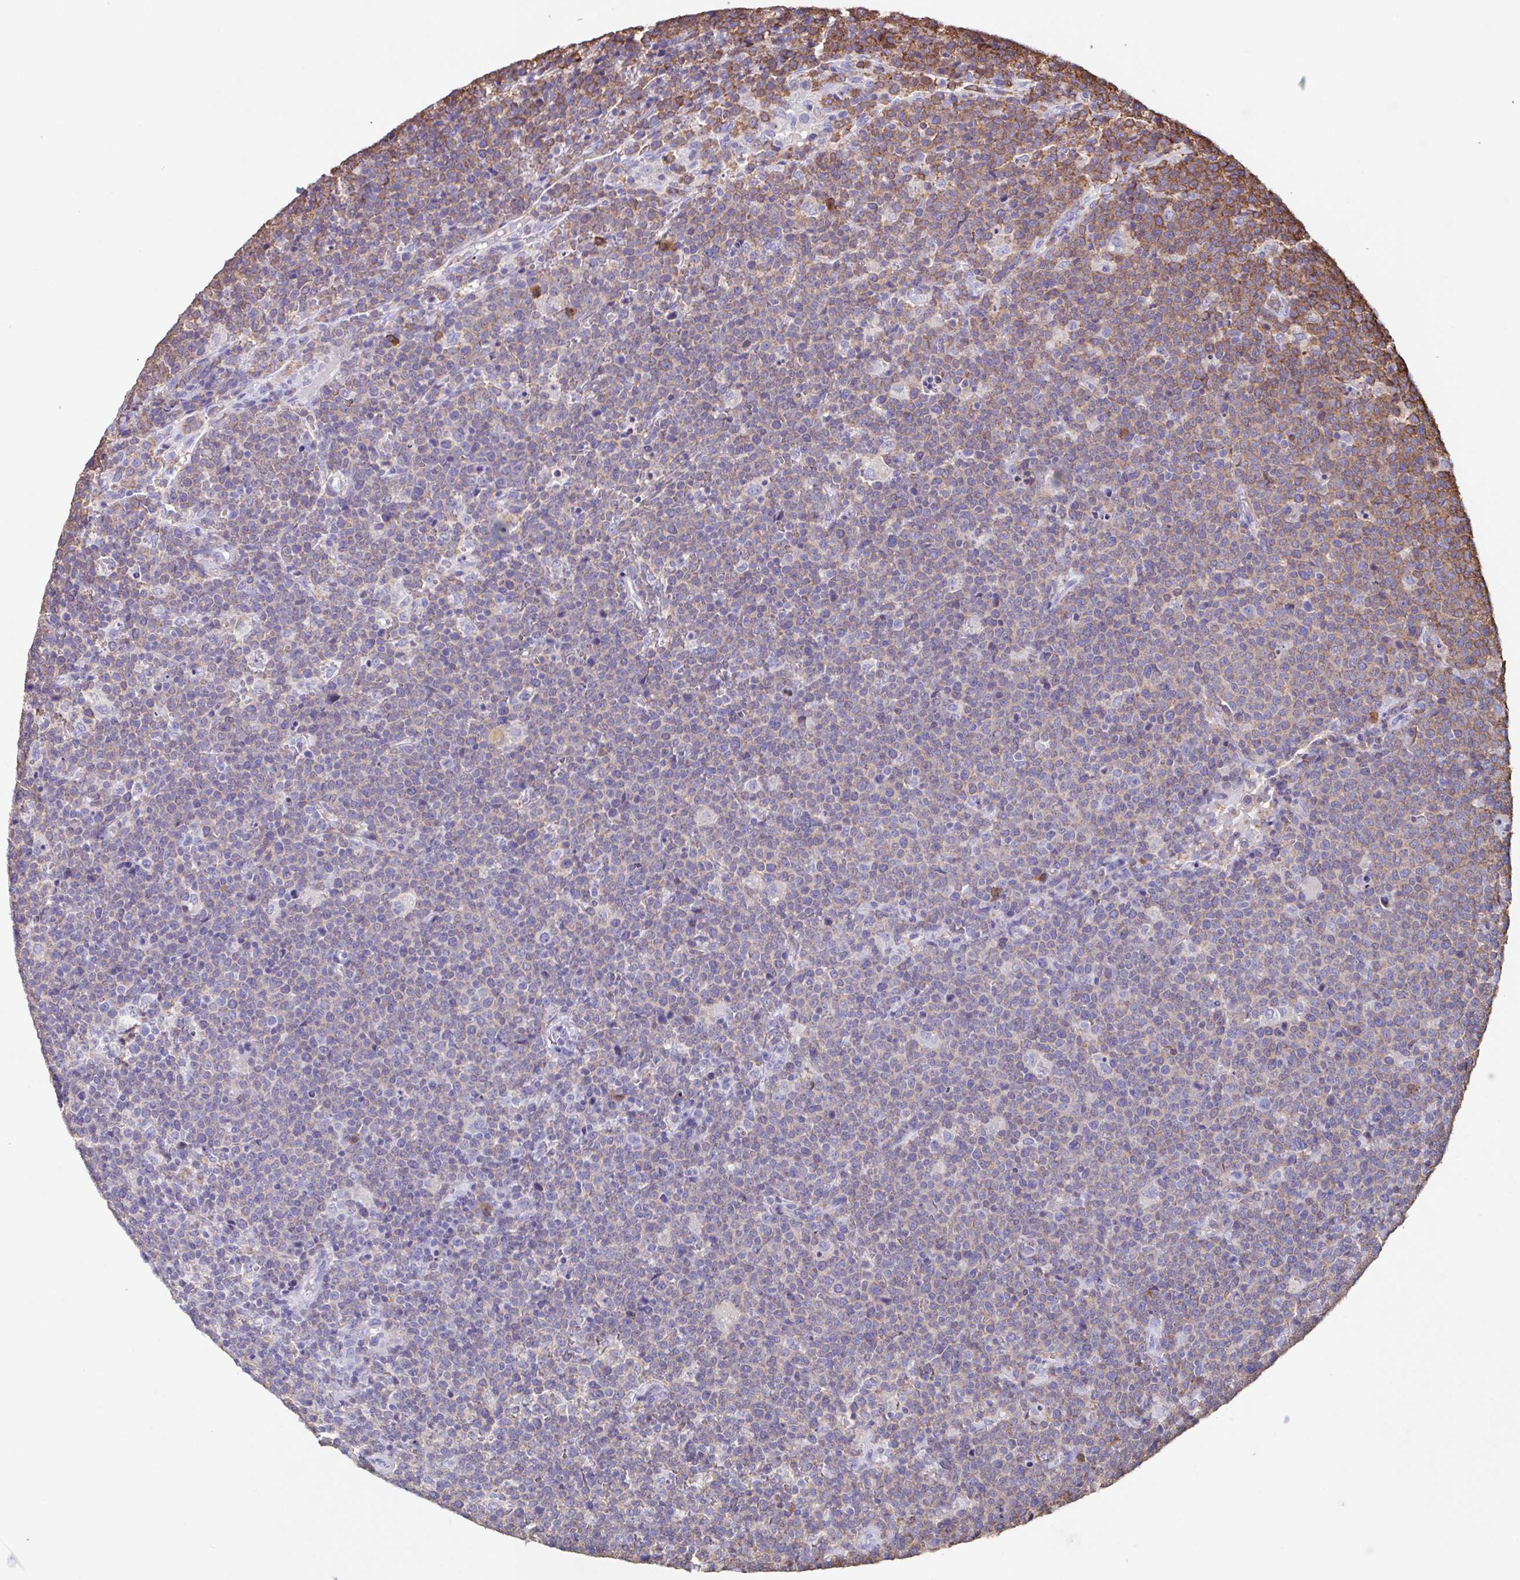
{"staining": {"intensity": "negative", "quantity": "none", "location": "none"}, "tissue": "lymphoma", "cell_type": "Tumor cells", "image_type": "cancer", "snomed": [{"axis": "morphology", "description": "Malignant lymphoma, non-Hodgkin's type, High grade"}, {"axis": "topography", "description": "Lymph node"}], "caption": "This micrograph is of lymphoma stained with IHC to label a protein in brown with the nuclei are counter-stained blue. There is no positivity in tumor cells.", "gene": "TPD52", "patient": {"sex": "male", "age": 61}}